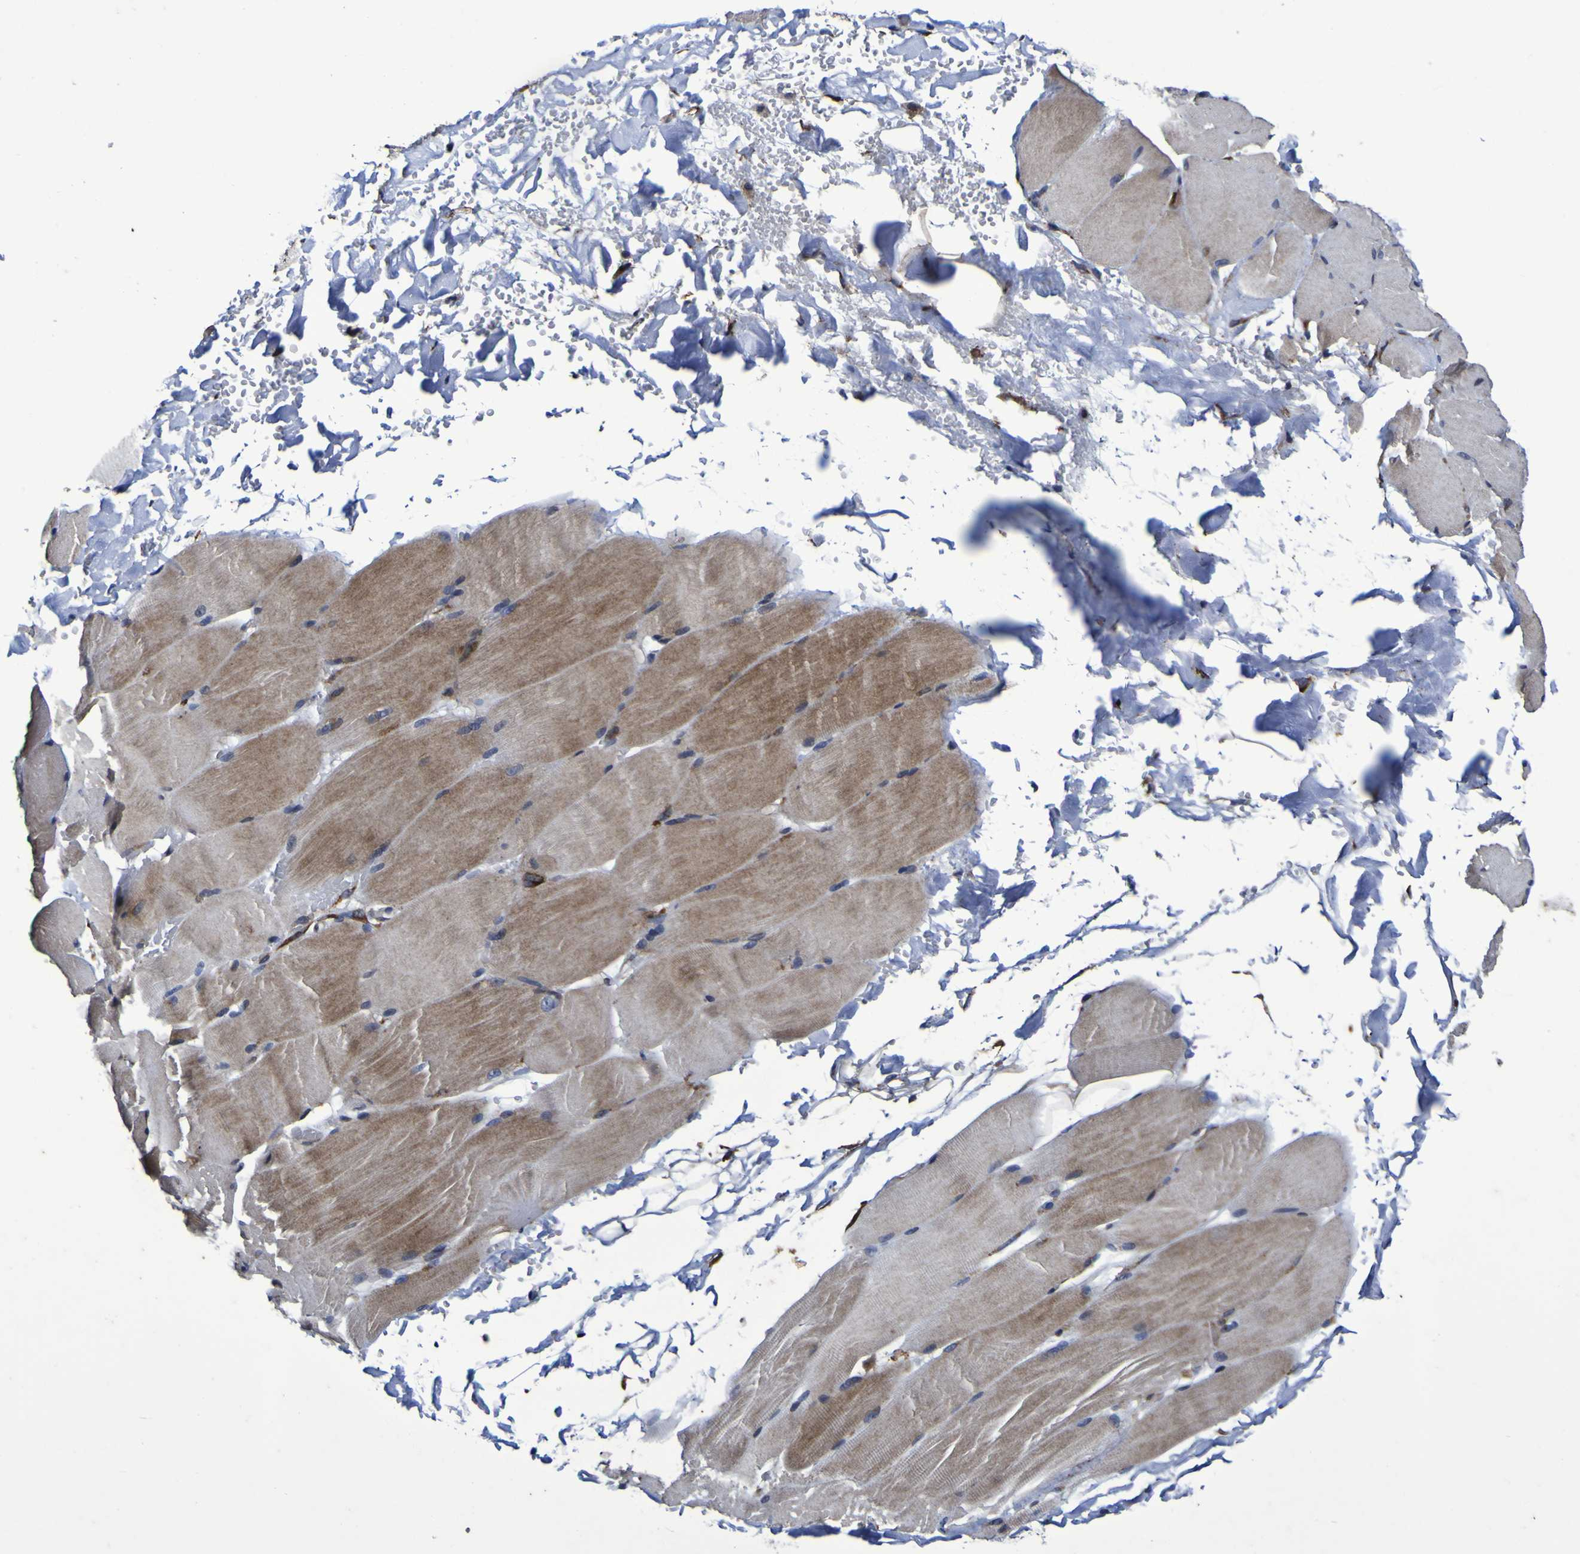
{"staining": {"intensity": "moderate", "quantity": ">75%", "location": "cytoplasmic/membranous"}, "tissue": "skeletal muscle", "cell_type": "Myocytes", "image_type": "normal", "snomed": [{"axis": "morphology", "description": "Normal tissue, NOS"}, {"axis": "topography", "description": "Skin"}, {"axis": "topography", "description": "Skeletal muscle"}], "caption": "Approximately >75% of myocytes in normal human skeletal muscle reveal moderate cytoplasmic/membranous protein staining as visualized by brown immunohistochemical staining.", "gene": "P3H1", "patient": {"sex": "male", "age": 83}}